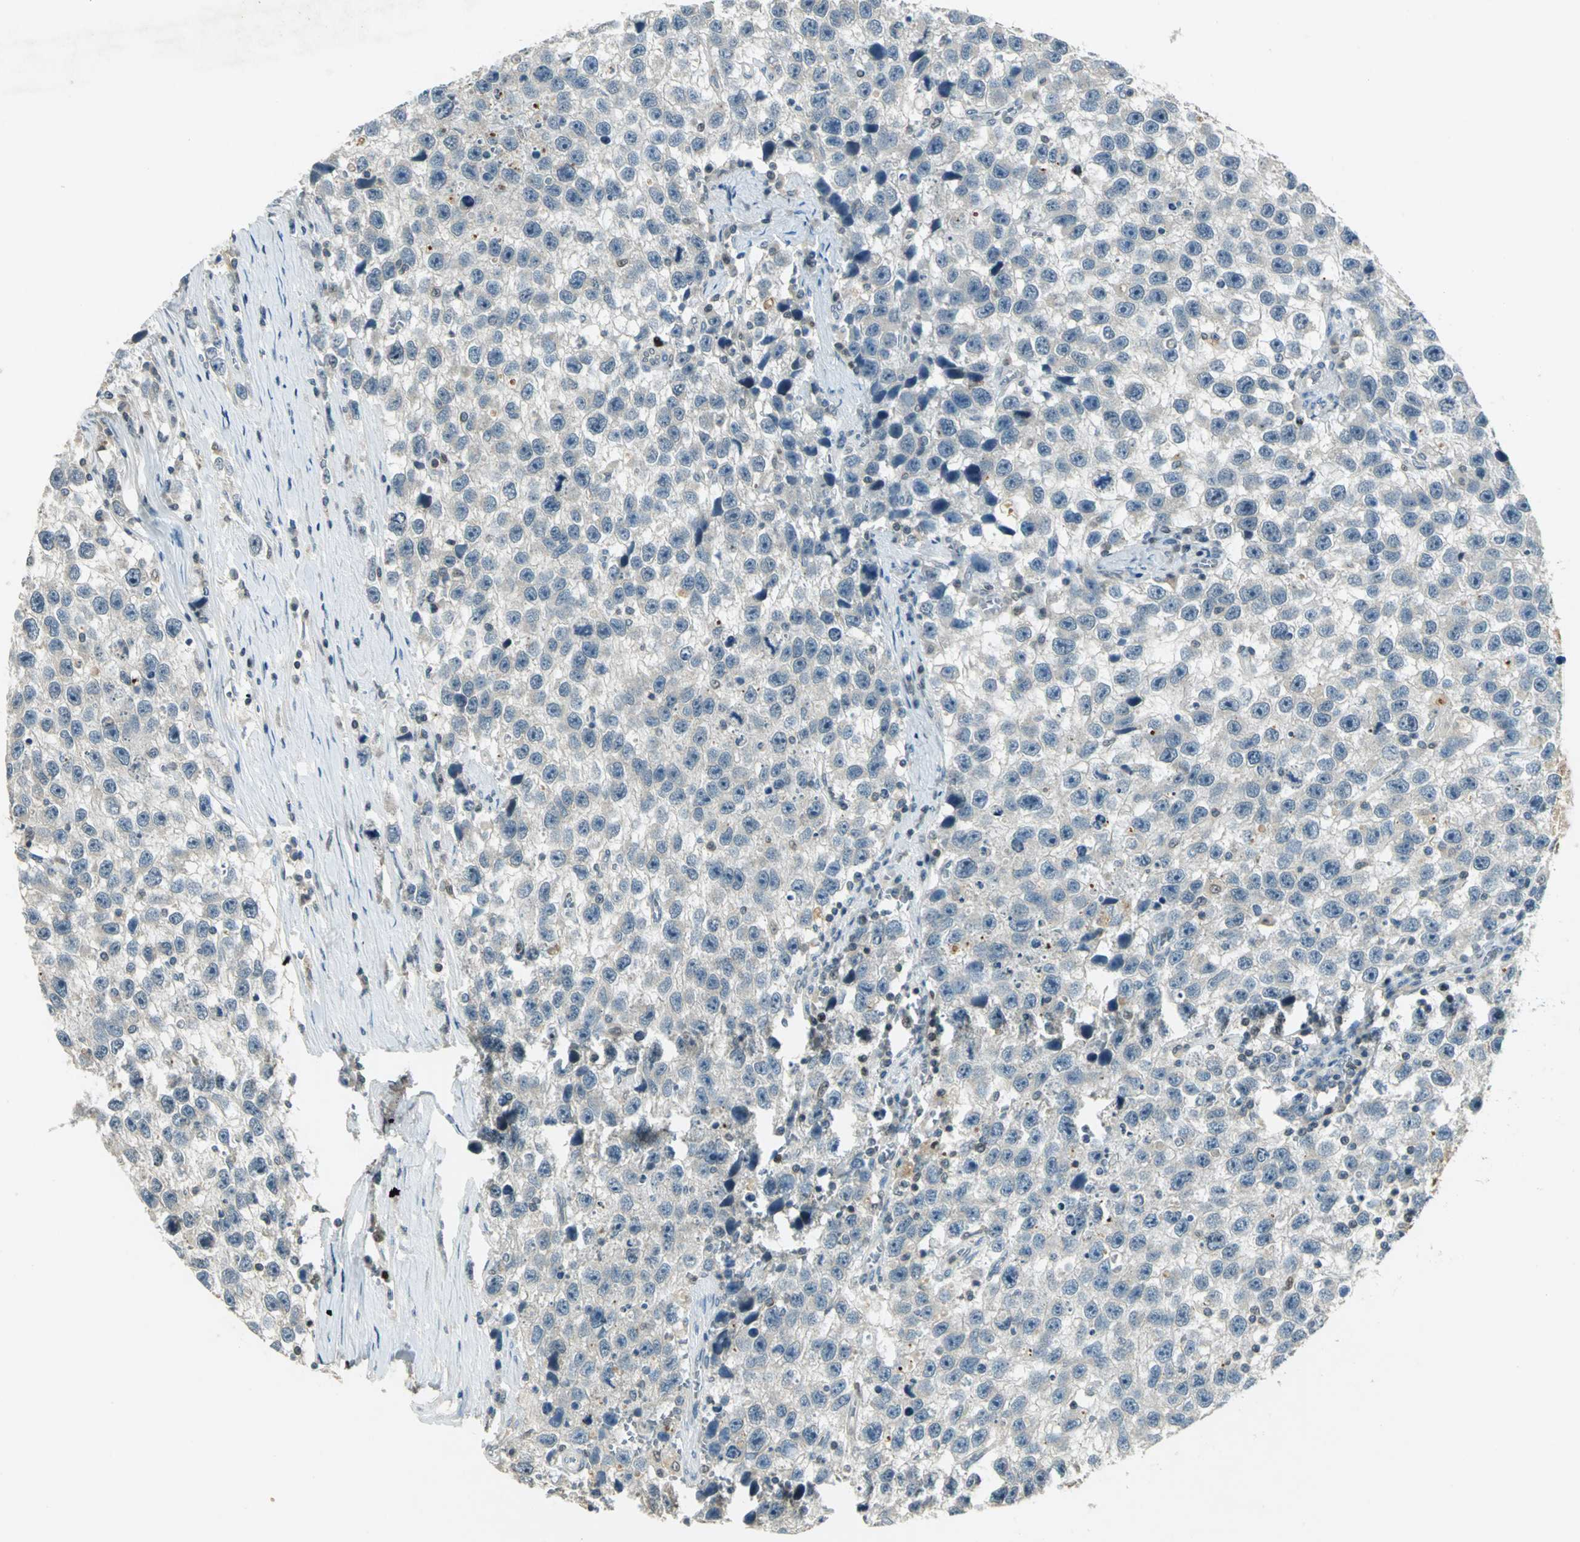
{"staining": {"intensity": "negative", "quantity": "none", "location": "none"}, "tissue": "testis cancer", "cell_type": "Tumor cells", "image_type": "cancer", "snomed": [{"axis": "morphology", "description": "Seminoma, NOS"}, {"axis": "topography", "description": "Testis"}], "caption": "Immunohistochemistry (IHC) of testis seminoma reveals no positivity in tumor cells.", "gene": "BIRC2", "patient": {"sex": "male", "age": 33}}